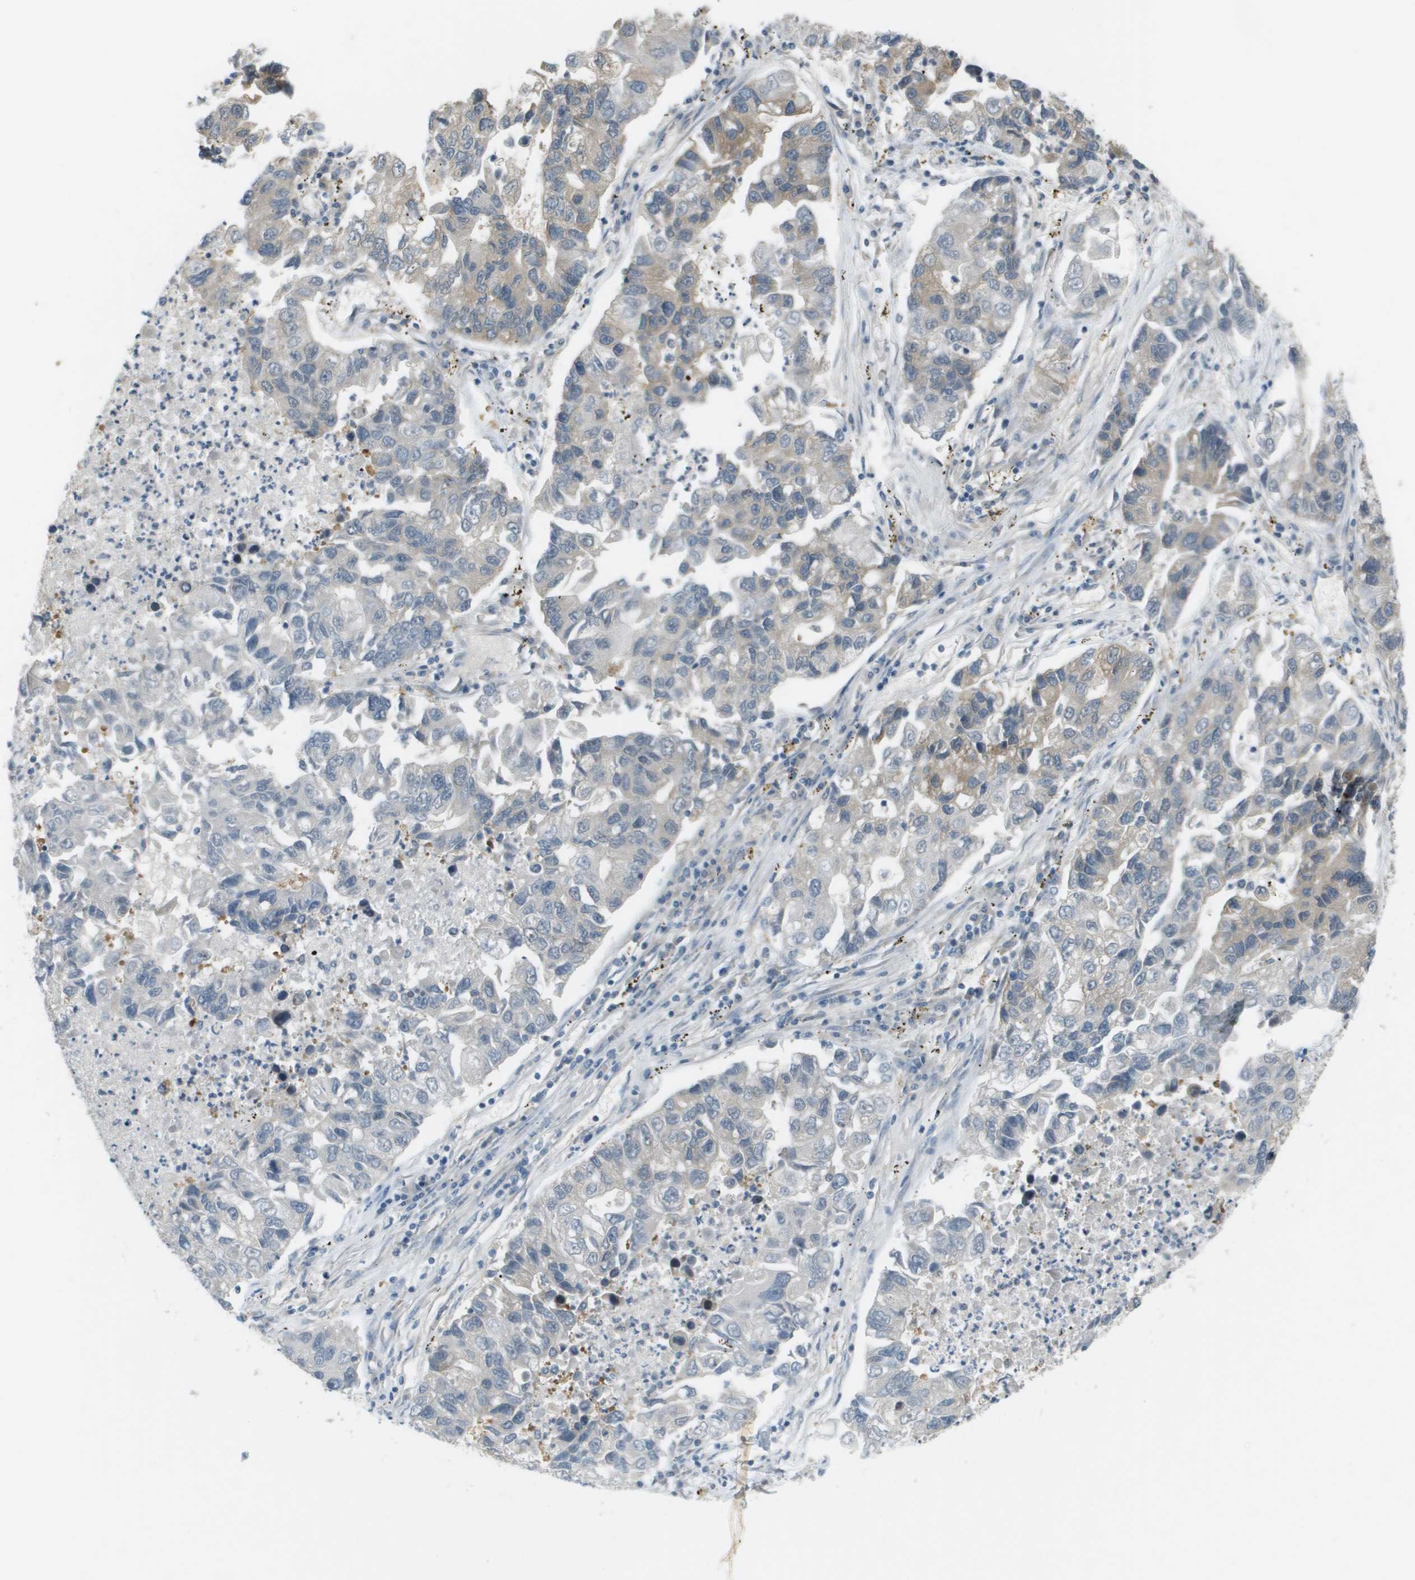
{"staining": {"intensity": "moderate", "quantity": "<25%", "location": "cytoplasmic/membranous"}, "tissue": "lung cancer", "cell_type": "Tumor cells", "image_type": "cancer", "snomed": [{"axis": "morphology", "description": "Adenocarcinoma, NOS"}, {"axis": "topography", "description": "Lung"}], "caption": "Immunohistochemical staining of lung cancer displays low levels of moderate cytoplasmic/membranous expression in about <25% of tumor cells.", "gene": "CORO1B", "patient": {"sex": "female", "age": 51}}